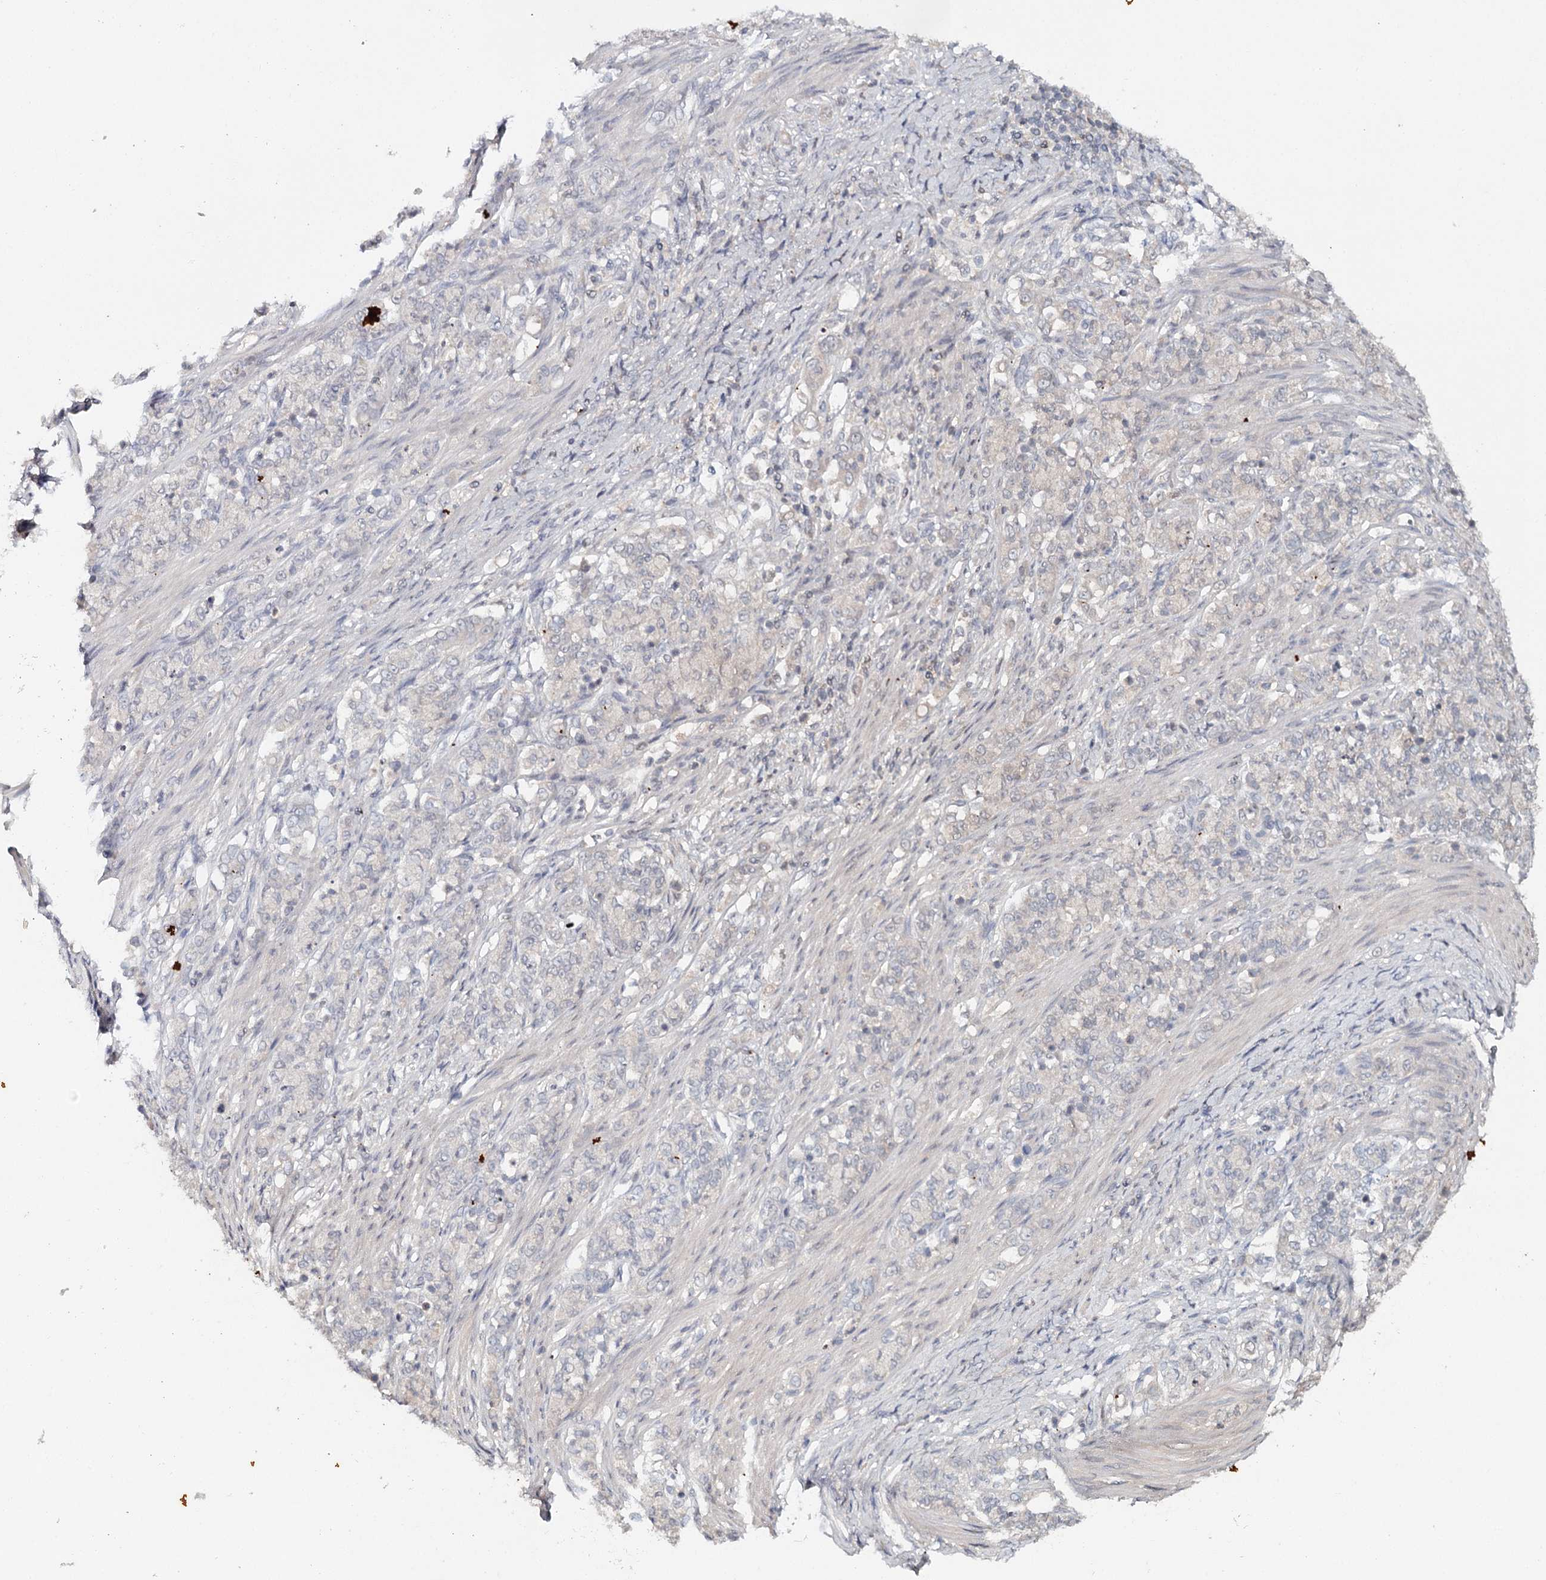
{"staining": {"intensity": "negative", "quantity": "none", "location": "none"}, "tissue": "stomach cancer", "cell_type": "Tumor cells", "image_type": "cancer", "snomed": [{"axis": "morphology", "description": "Adenocarcinoma, NOS"}, {"axis": "topography", "description": "Stomach"}], "caption": "There is no significant expression in tumor cells of adenocarcinoma (stomach). (IHC, brightfield microscopy, high magnification).", "gene": "SLC41A2", "patient": {"sex": "female", "age": 79}}